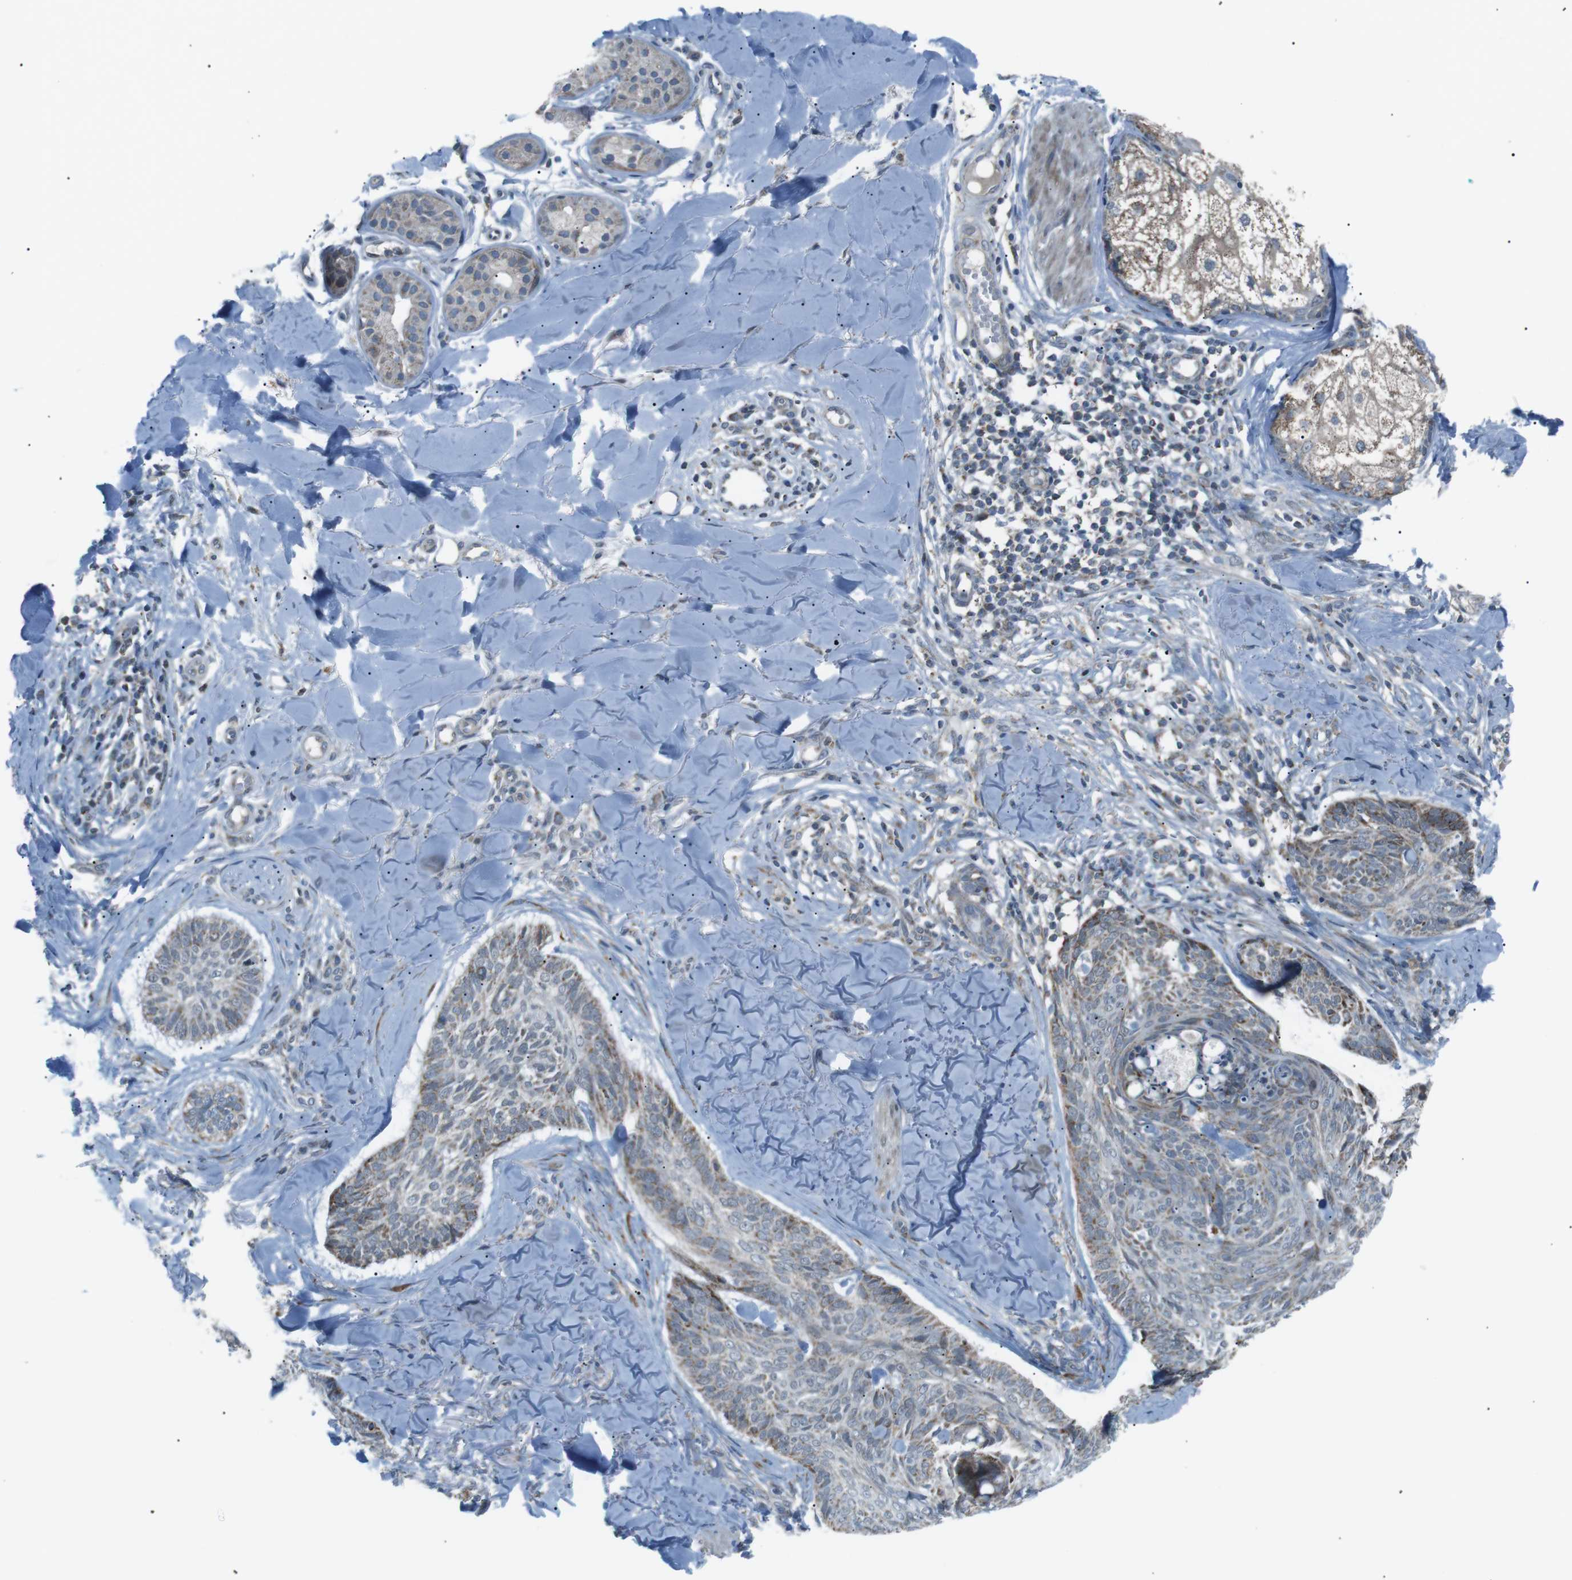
{"staining": {"intensity": "weak", "quantity": "<25%", "location": "cytoplasmic/membranous"}, "tissue": "skin cancer", "cell_type": "Tumor cells", "image_type": "cancer", "snomed": [{"axis": "morphology", "description": "Basal cell carcinoma"}, {"axis": "topography", "description": "Skin"}], "caption": "Immunohistochemical staining of skin basal cell carcinoma reveals no significant expression in tumor cells.", "gene": "ARID5B", "patient": {"sex": "male", "age": 43}}